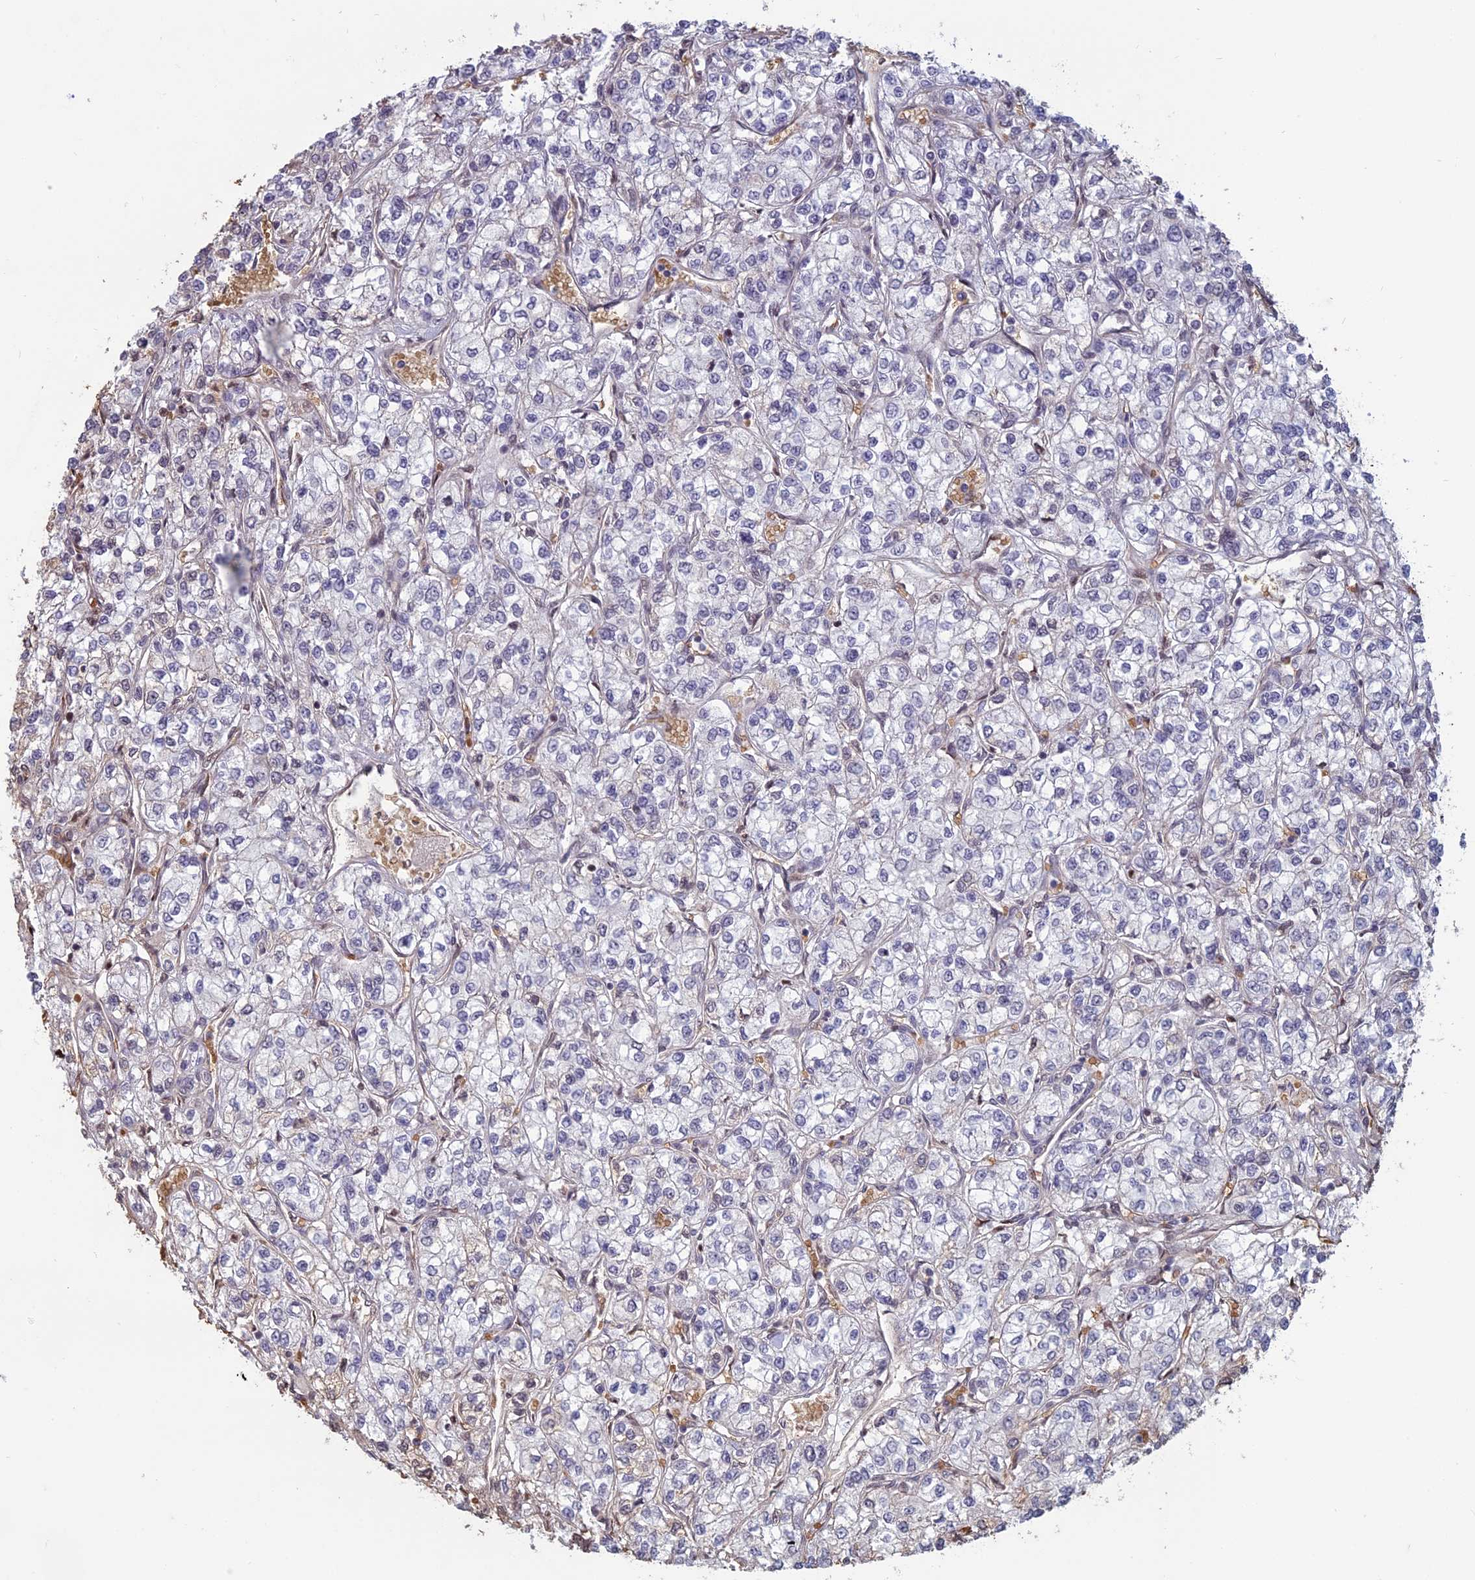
{"staining": {"intensity": "negative", "quantity": "none", "location": "none"}, "tissue": "renal cancer", "cell_type": "Tumor cells", "image_type": "cancer", "snomed": [{"axis": "morphology", "description": "Adenocarcinoma, NOS"}, {"axis": "topography", "description": "Kidney"}], "caption": "Immunohistochemical staining of human renal cancer (adenocarcinoma) exhibits no significant expression in tumor cells.", "gene": "MFAP1", "patient": {"sex": "male", "age": 80}}